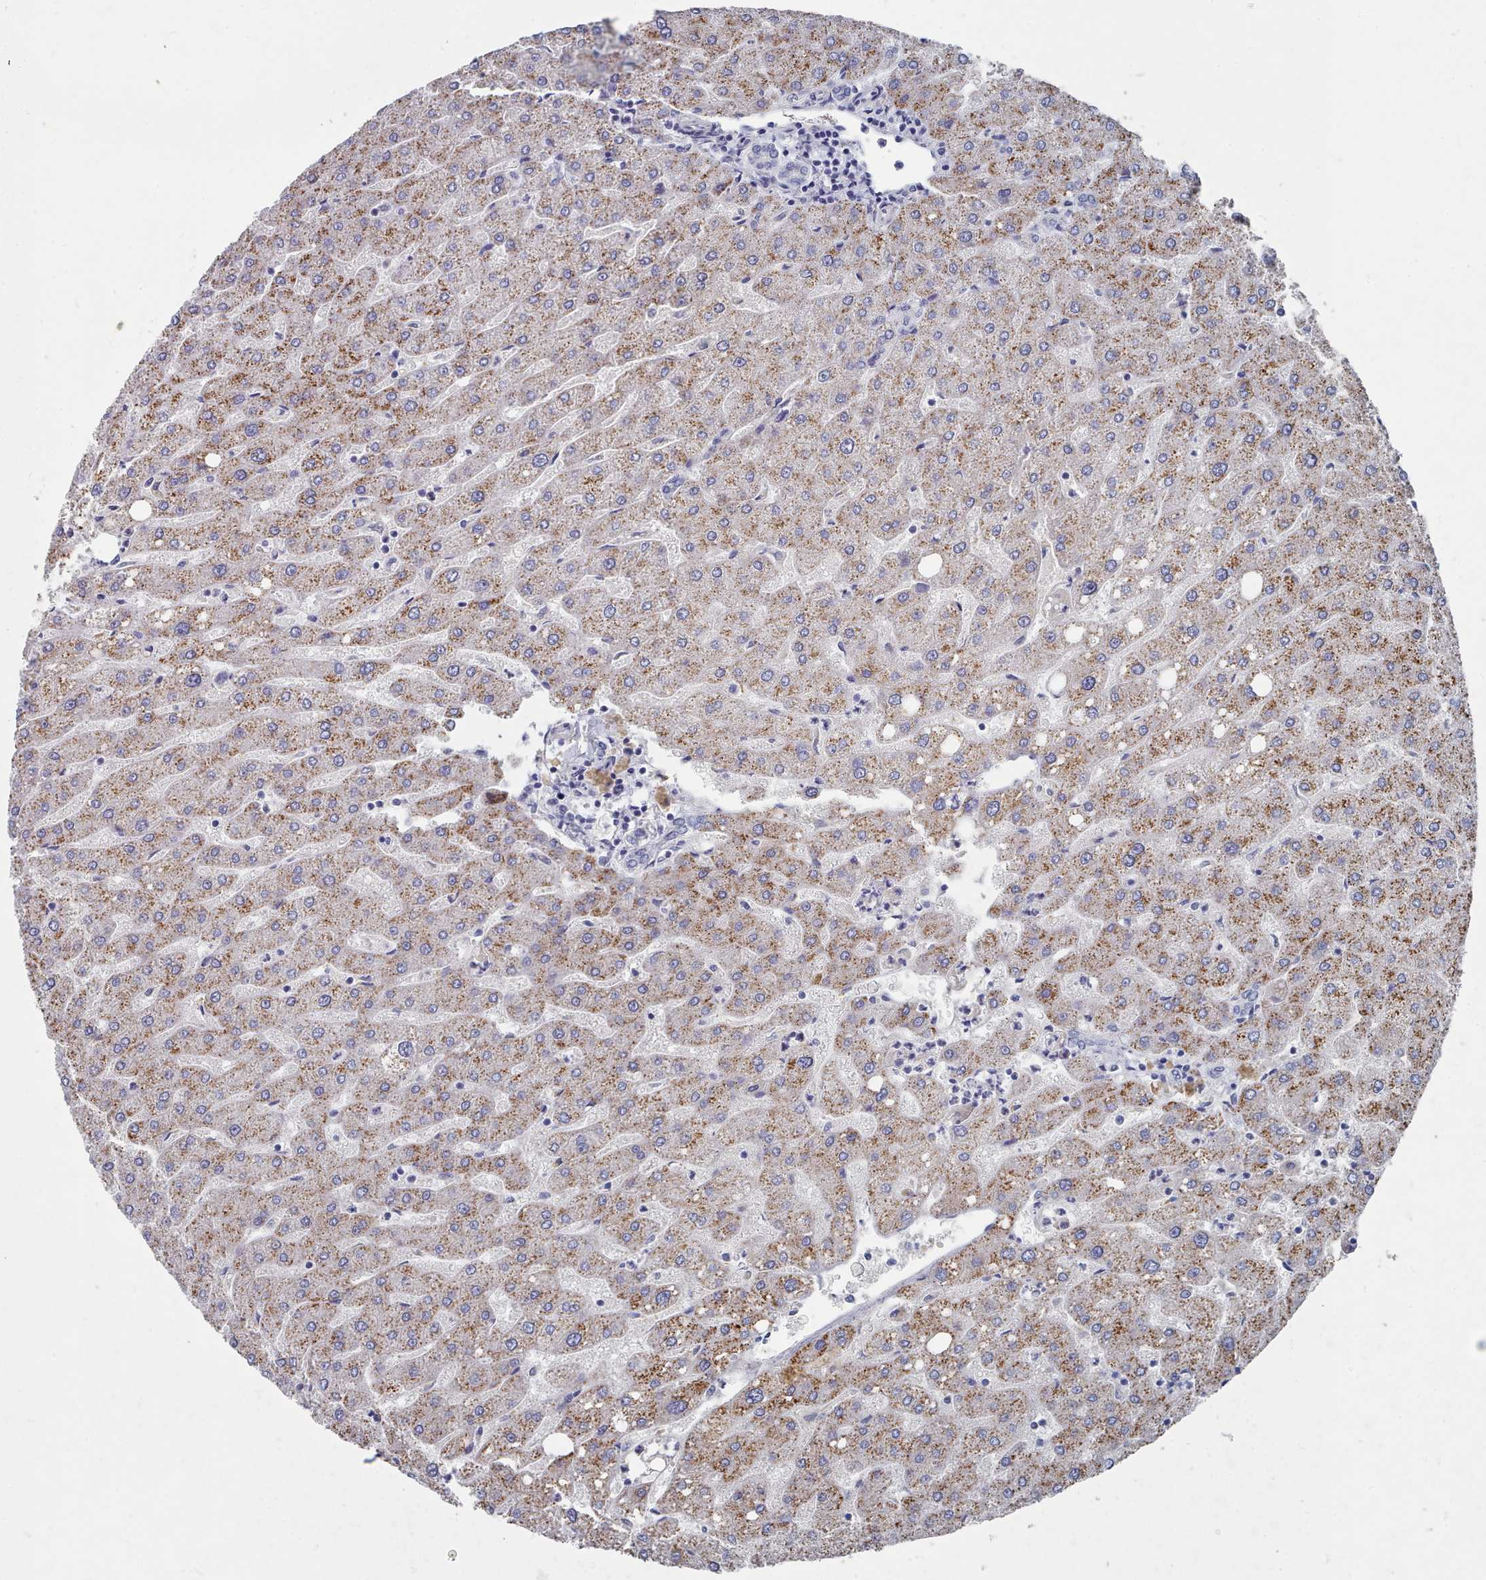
{"staining": {"intensity": "negative", "quantity": "none", "location": "none"}, "tissue": "liver", "cell_type": "Cholangiocytes", "image_type": "normal", "snomed": [{"axis": "morphology", "description": "Normal tissue, NOS"}, {"axis": "topography", "description": "Liver"}], "caption": "IHC image of benign liver: human liver stained with DAB displays no significant protein positivity in cholangiocytes.", "gene": "ACAD11", "patient": {"sex": "male", "age": 67}}